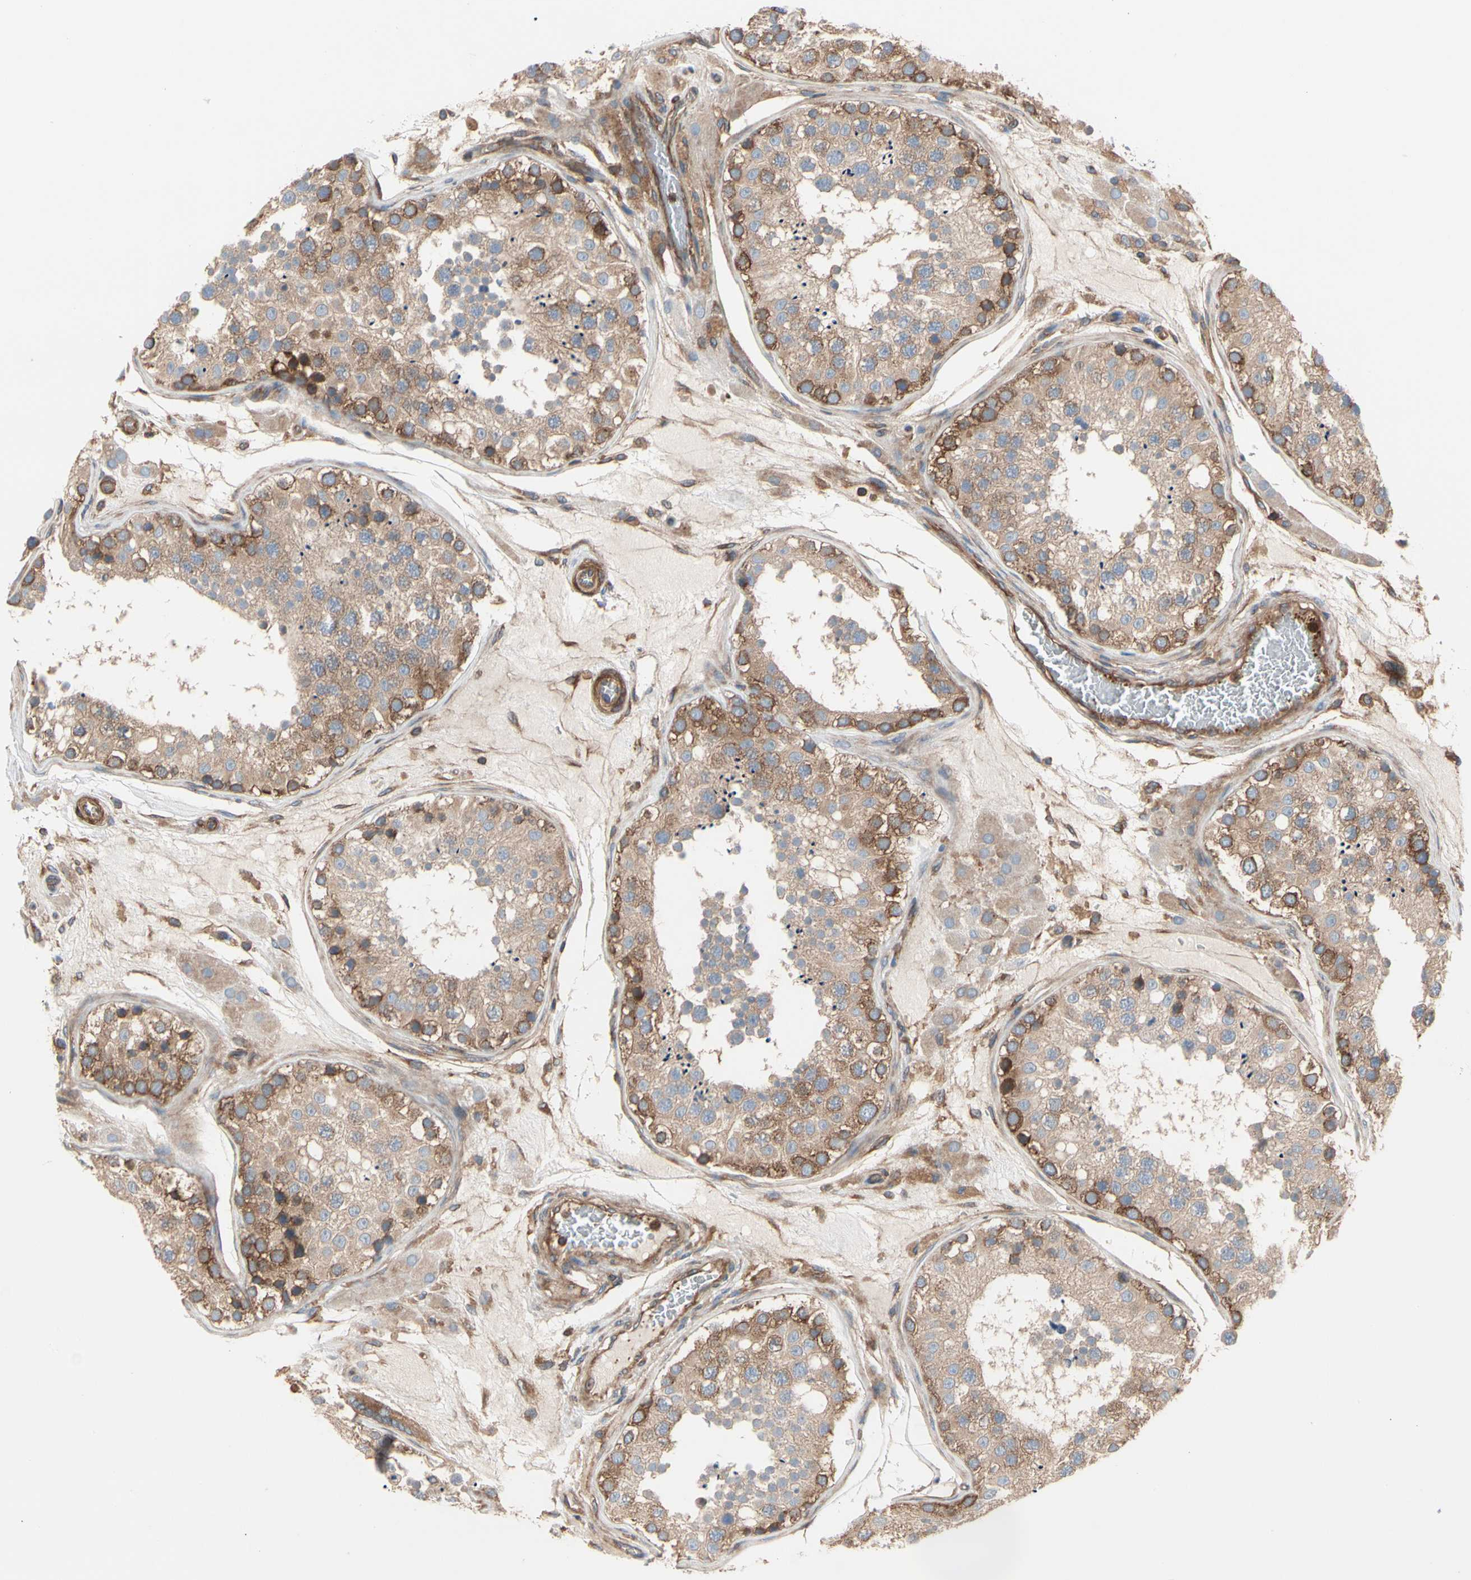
{"staining": {"intensity": "moderate", "quantity": ">75%", "location": "cytoplasmic/membranous"}, "tissue": "testis", "cell_type": "Cells in seminiferous ducts", "image_type": "normal", "snomed": [{"axis": "morphology", "description": "Normal tissue, NOS"}, {"axis": "topography", "description": "Testis"}], "caption": "The photomicrograph shows a brown stain indicating the presence of a protein in the cytoplasmic/membranous of cells in seminiferous ducts in testis.", "gene": "ROCK1", "patient": {"sex": "male", "age": 26}}